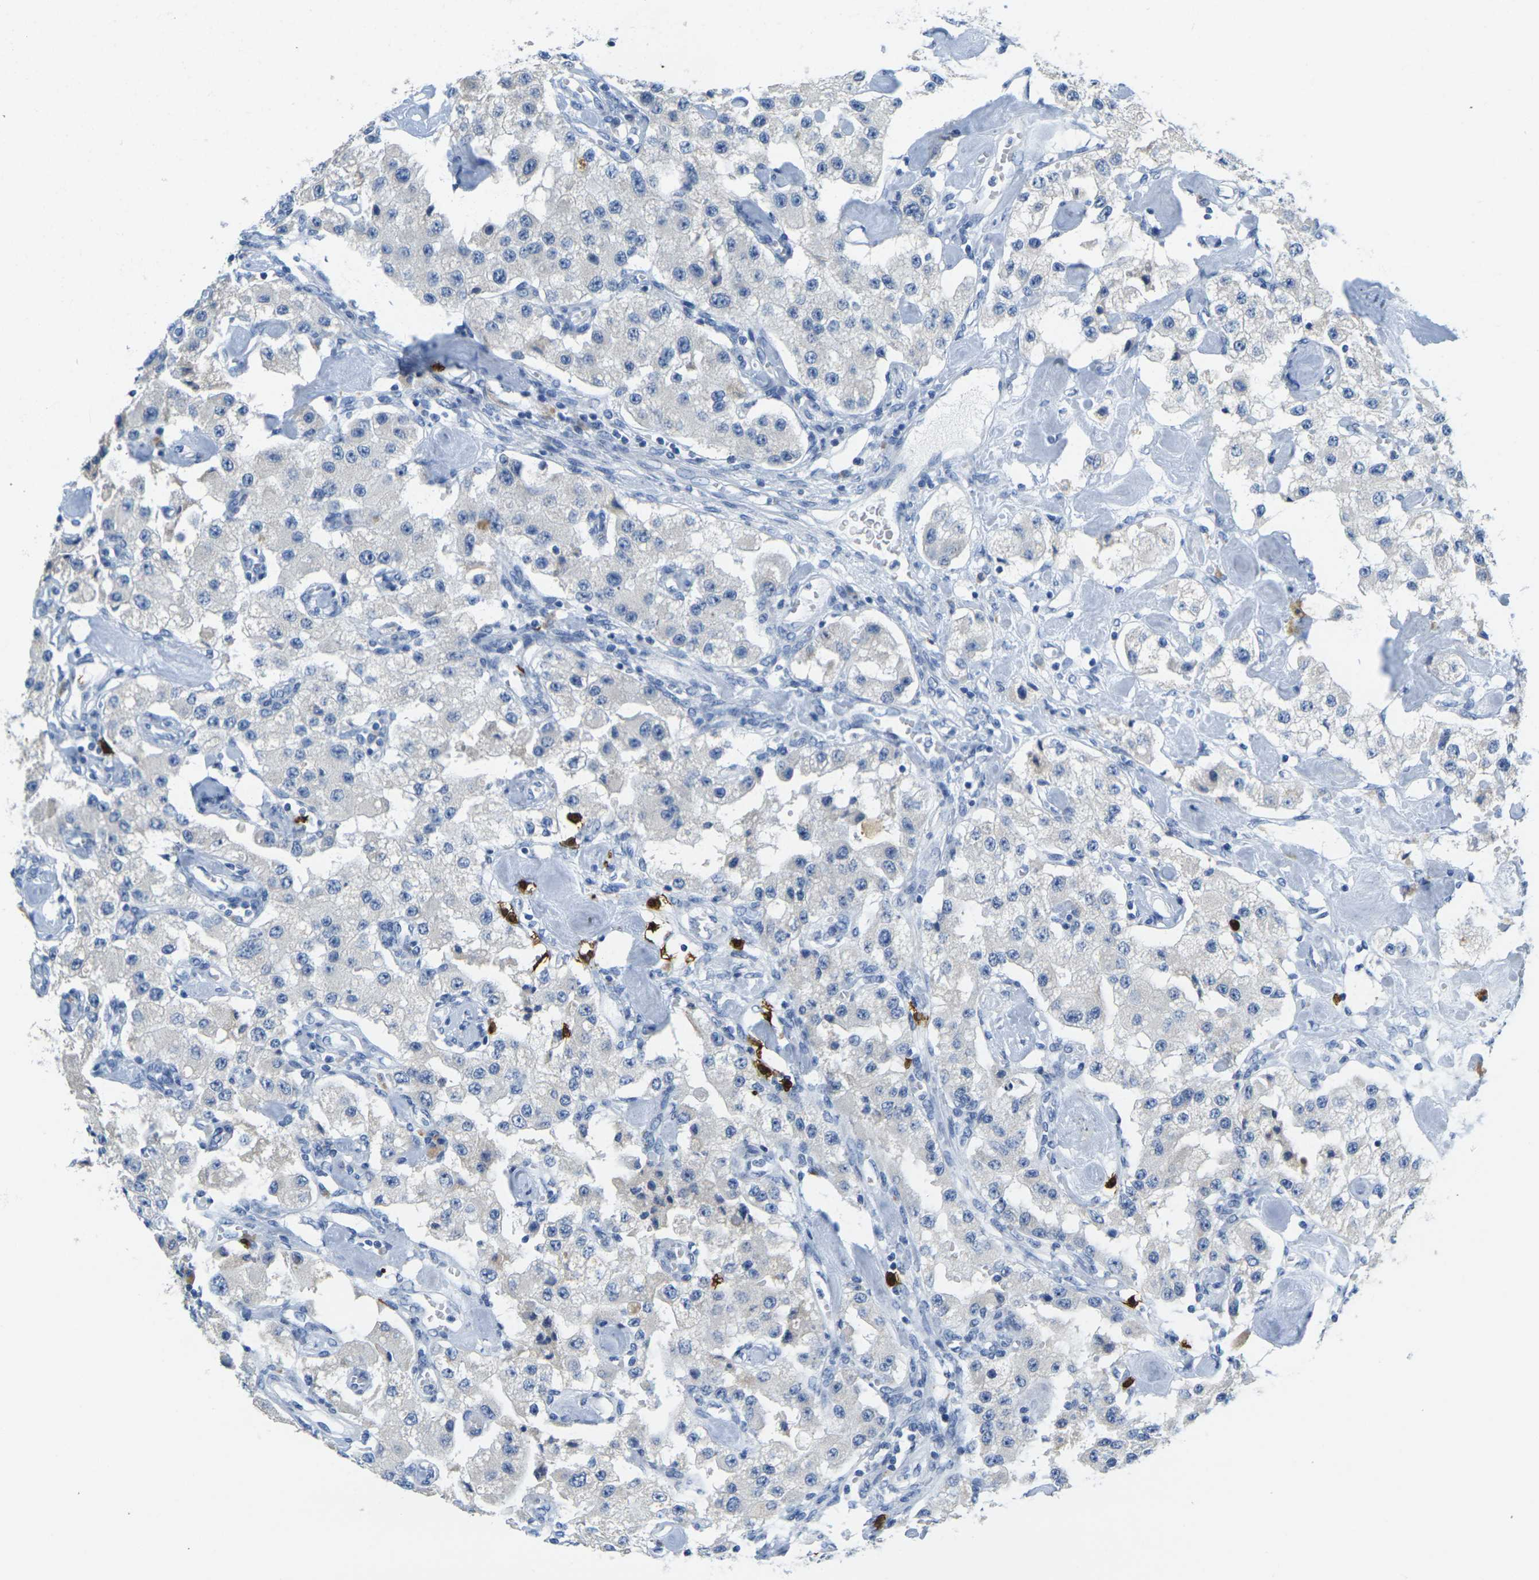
{"staining": {"intensity": "negative", "quantity": "none", "location": "none"}, "tissue": "carcinoid", "cell_type": "Tumor cells", "image_type": "cancer", "snomed": [{"axis": "morphology", "description": "Carcinoid, malignant, NOS"}, {"axis": "topography", "description": "Pancreas"}], "caption": "Tumor cells are negative for protein expression in human carcinoid.", "gene": "GPR15", "patient": {"sex": "male", "age": 41}}